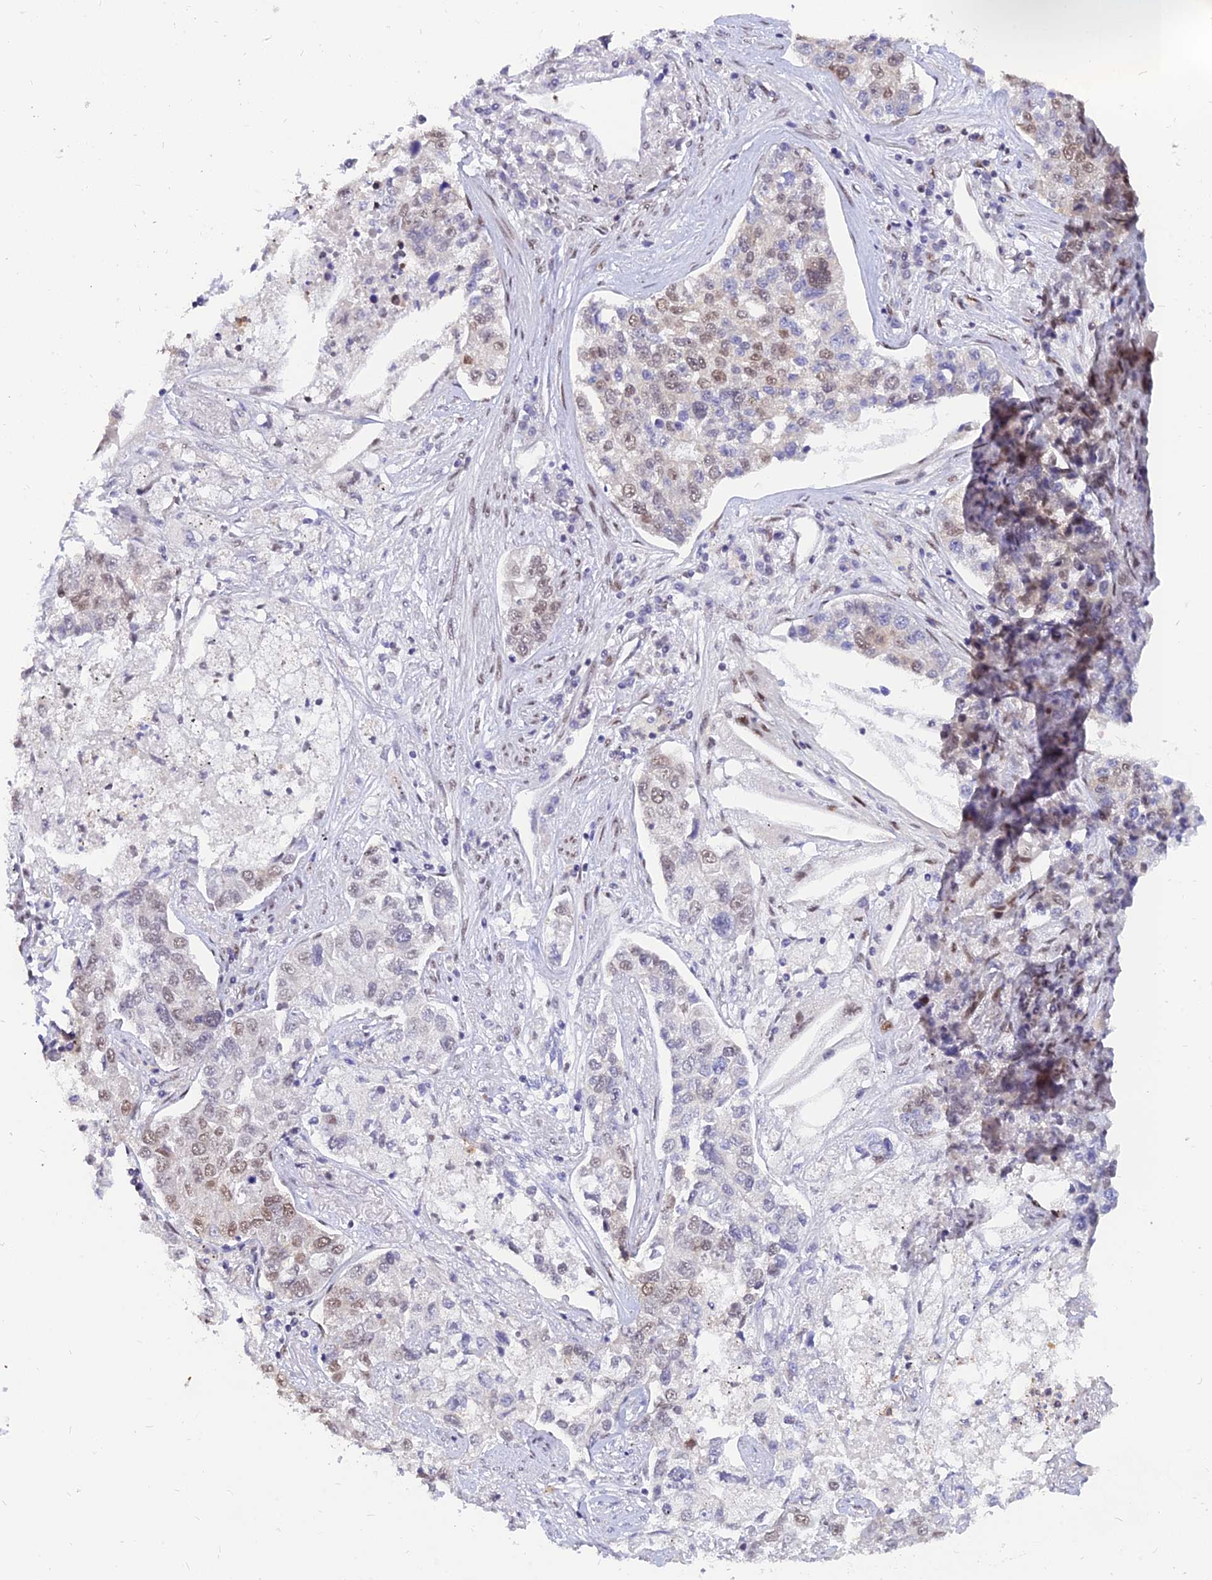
{"staining": {"intensity": "moderate", "quantity": "25%-75%", "location": "nuclear"}, "tissue": "lung cancer", "cell_type": "Tumor cells", "image_type": "cancer", "snomed": [{"axis": "morphology", "description": "Adenocarcinoma, NOS"}, {"axis": "topography", "description": "Lung"}], "caption": "Protein expression analysis of lung cancer (adenocarcinoma) demonstrates moderate nuclear expression in approximately 25%-75% of tumor cells. (IHC, brightfield microscopy, high magnification).", "gene": "DPY30", "patient": {"sex": "male", "age": 49}}